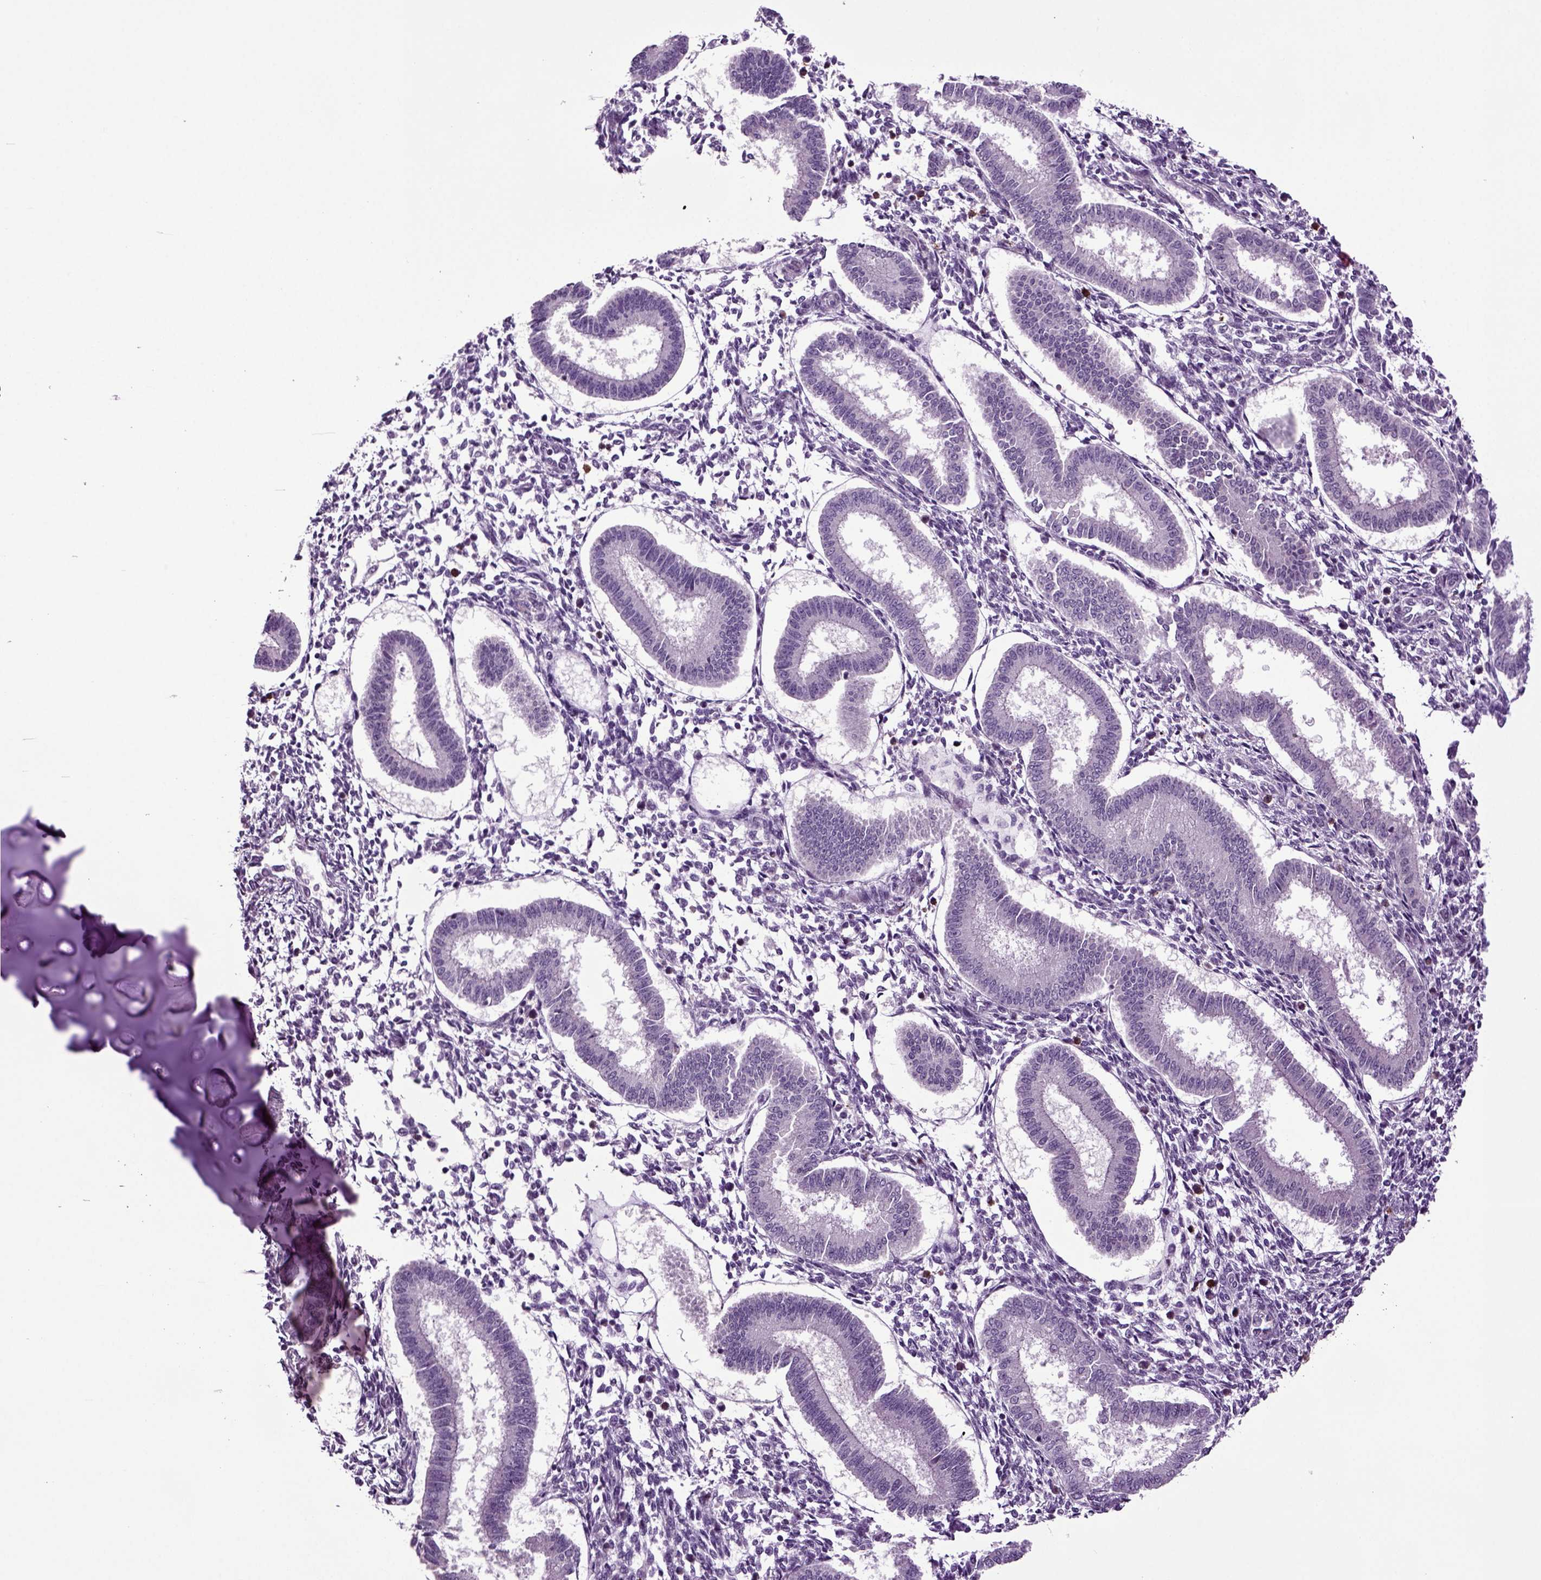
{"staining": {"intensity": "negative", "quantity": "none", "location": "none"}, "tissue": "endometrium", "cell_type": "Cells in endometrial stroma", "image_type": "normal", "snomed": [{"axis": "morphology", "description": "Normal tissue, NOS"}, {"axis": "topography", "description": "Endometrium"}], "caption": "The photomicrograph displays no staining of cells in endometrial stroma in unremarkable endometrium.", "gene": "PLCH2", "patient": {"sex": "female", "age": 43}}